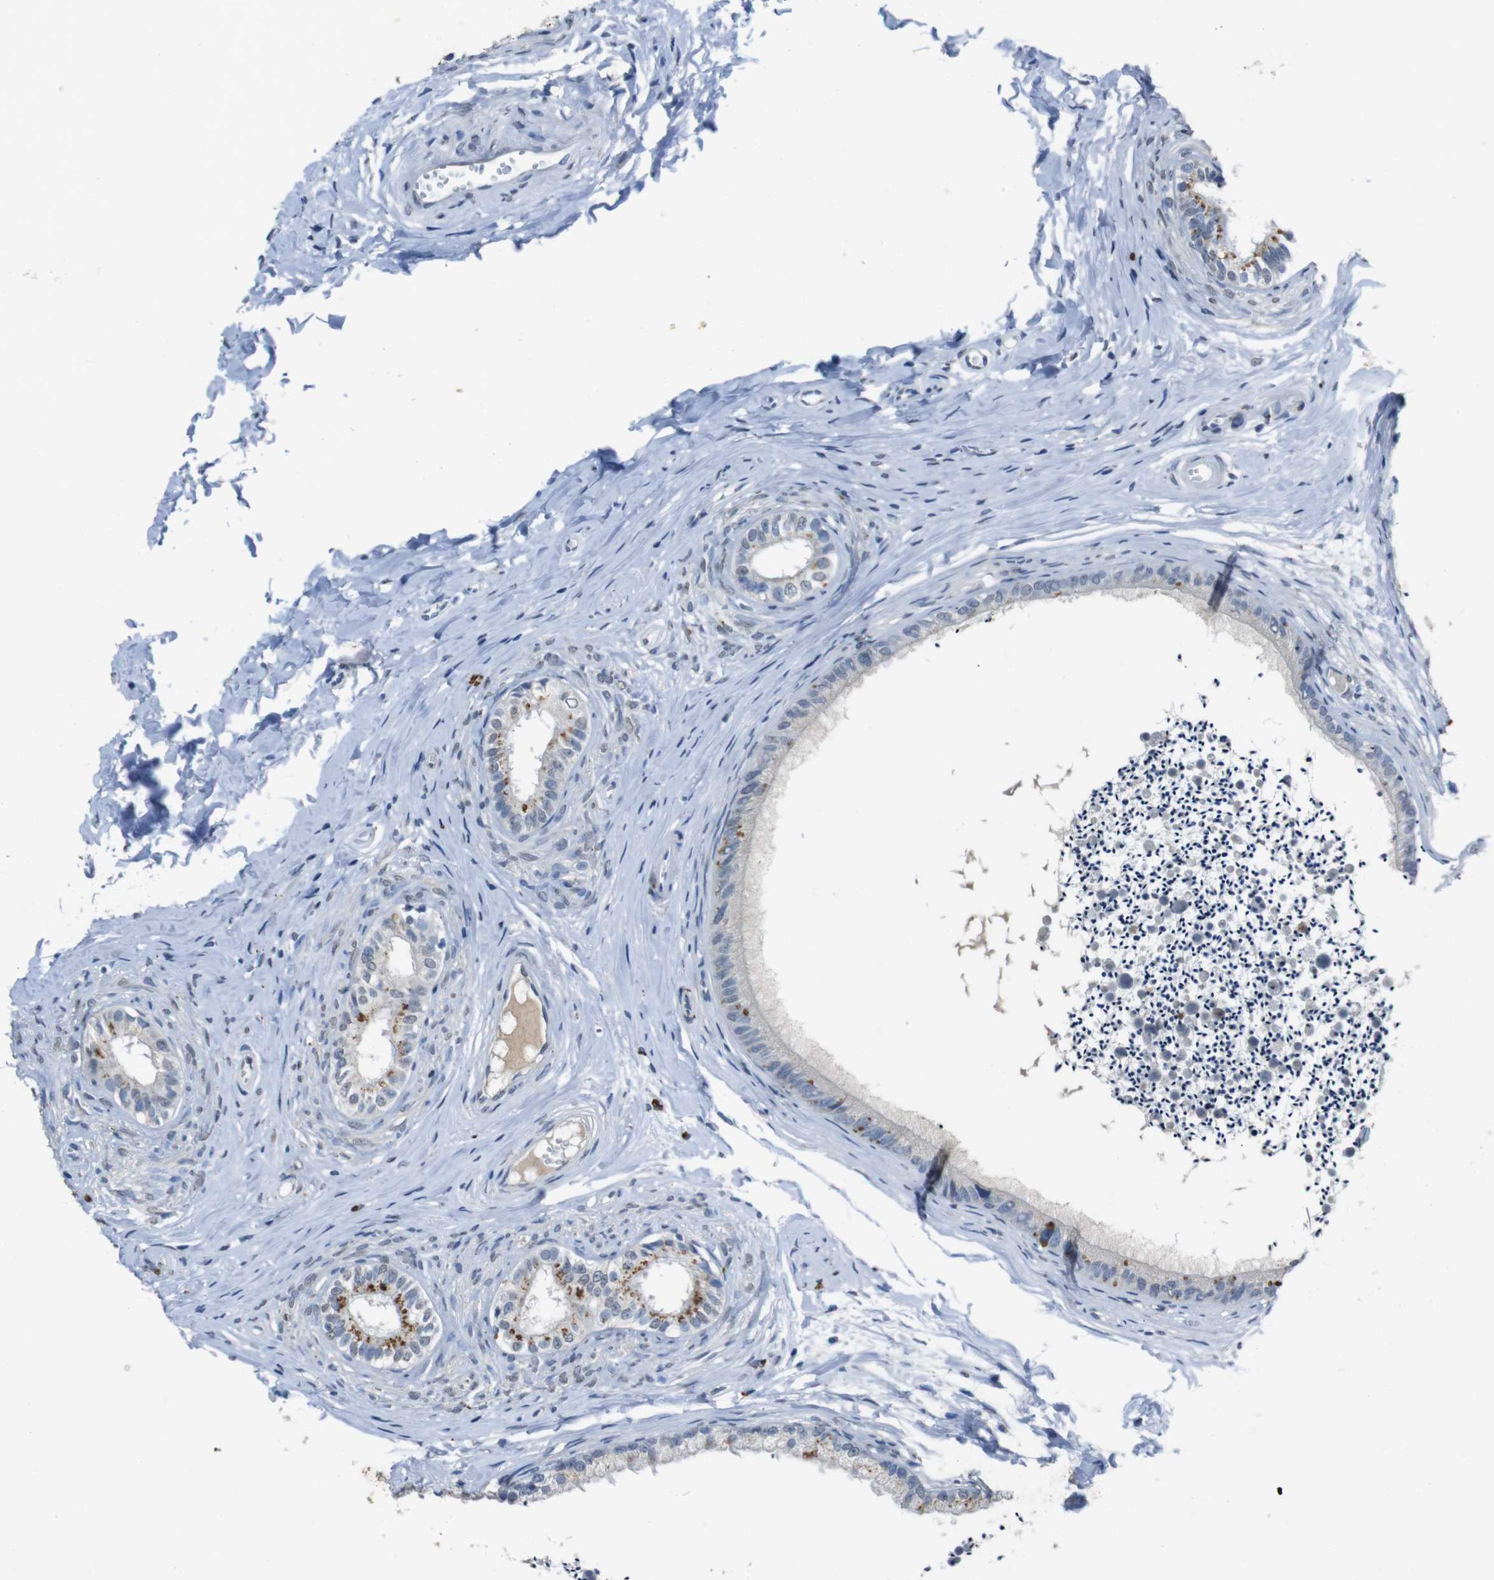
{"staining": {"intensity": "strong", "quantity": ">75%", "location": "cytoplasmic/membranous"}, "tissue": "epididymis", "cell_type": "Glandular cells", "image_type": "normal", "snomed": [{"axis": "morphology", "description": "Normal tissue, NOS"}, {"axis": "topography", "description": "Epididymis"}], "caption": "Immunohistochemistry (DAB (3,3'-diaminobenzidine)) staining of unremarkable epididymis reveals strong cytoplasmic/membranous protein expression in about >75% of glandular cells.", "gene": "STBD1", "patient": {"sex": "male", "age": 56}}